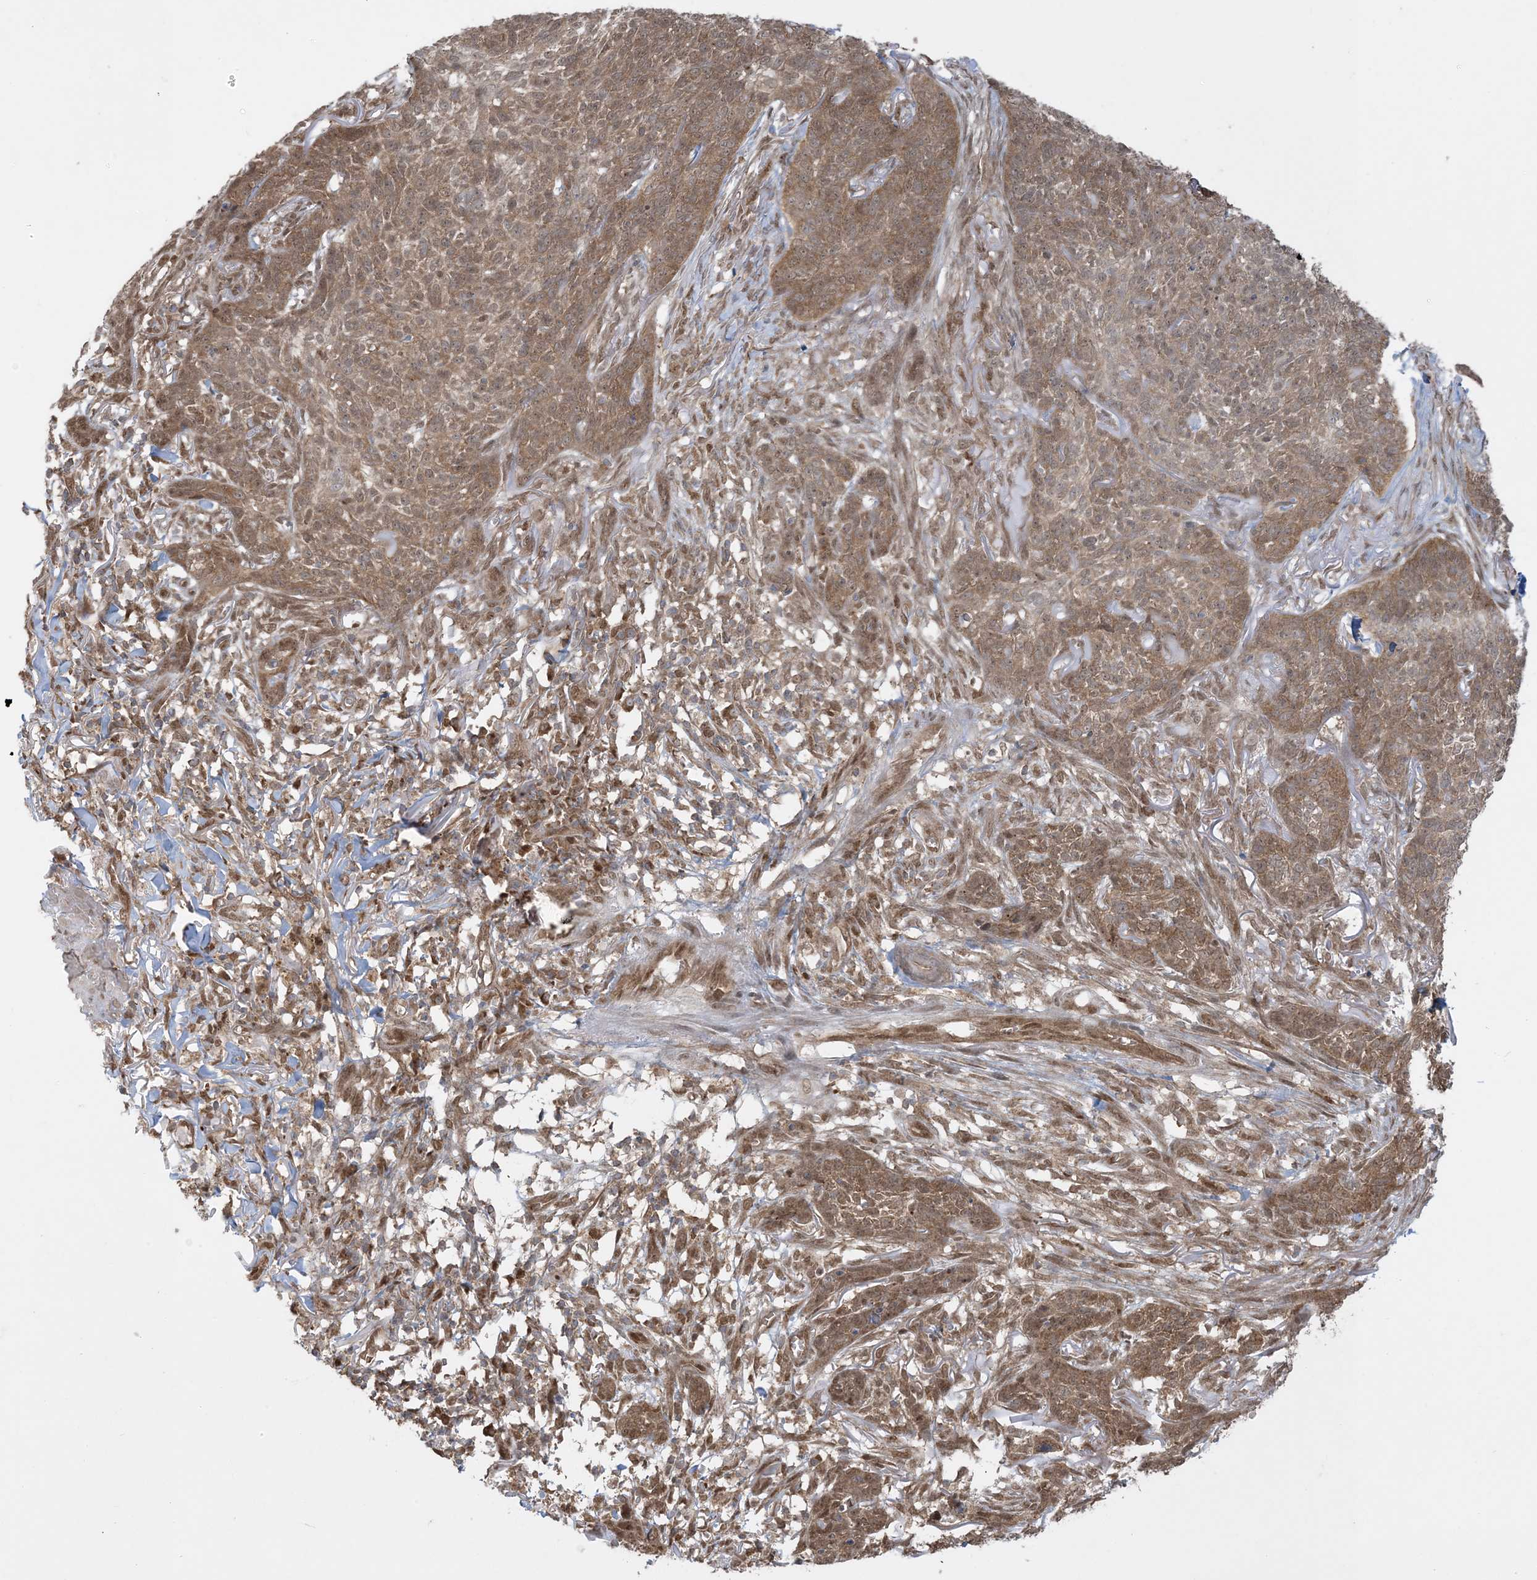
{"staining": {"intensity": "moderate", "quantity": ">75%", "location": "cytoplasmic/membranous"}, "tissue": "skin cancer", "cell_type": "Tumor cells", "image_type": "cancer", "snomed": [{"axis": "morphology", "description": "Basal cell carcinoma"}, {"axis": "topography", "description": "Skin"}], "caption": "Skin cancer stained with a brown dye displays moderate cytoplasmic/membranous positive expression in about >75% of tumor cells.", "gene": "ABCF3", "patient": {"sex": "male", "age": 85}}